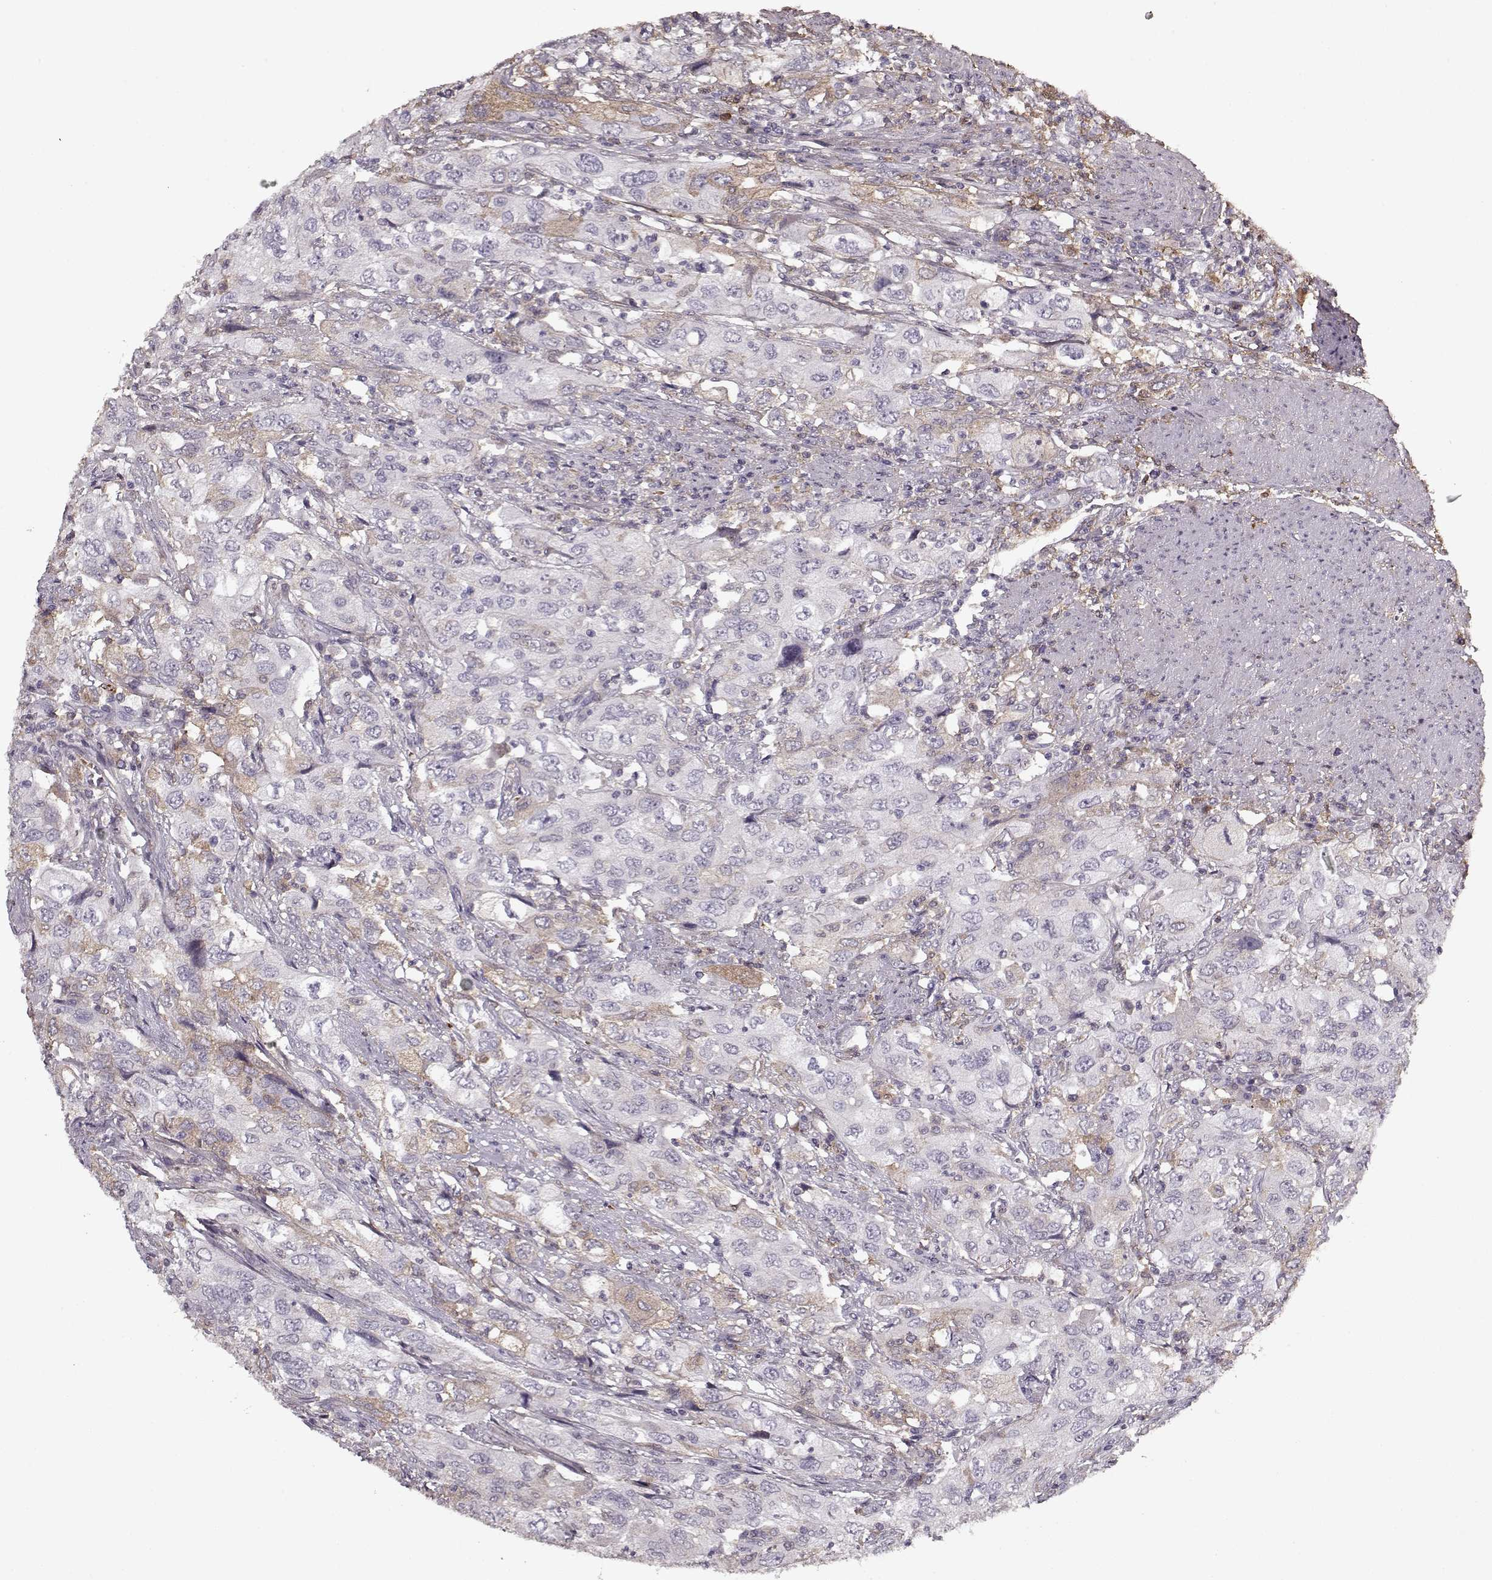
{"staining": {"intensity": "negative", "quantity": "none", "location": "none"}, "tissue": "urothelial cancer", "cell_type": "Tumor cells", "image_type": "cancer", "snomed": [{"axis": "morphology", "description": "Urothelial carcinoma, High grade"}, {"axis": "topography", "description": "Urinary bladder"}], "caption": "IHC histopathology image of neoplastic tissue: human high-grade urothelial carcinoma stained with DAB exhibits no significant protein positivity in tumor cells. (Brightfield microscopy of DAB (3,3'-diaminobenzidine) IHC at high magnification).", "gene": "LUM", "patient": {"sex": "male", "age": 76}}